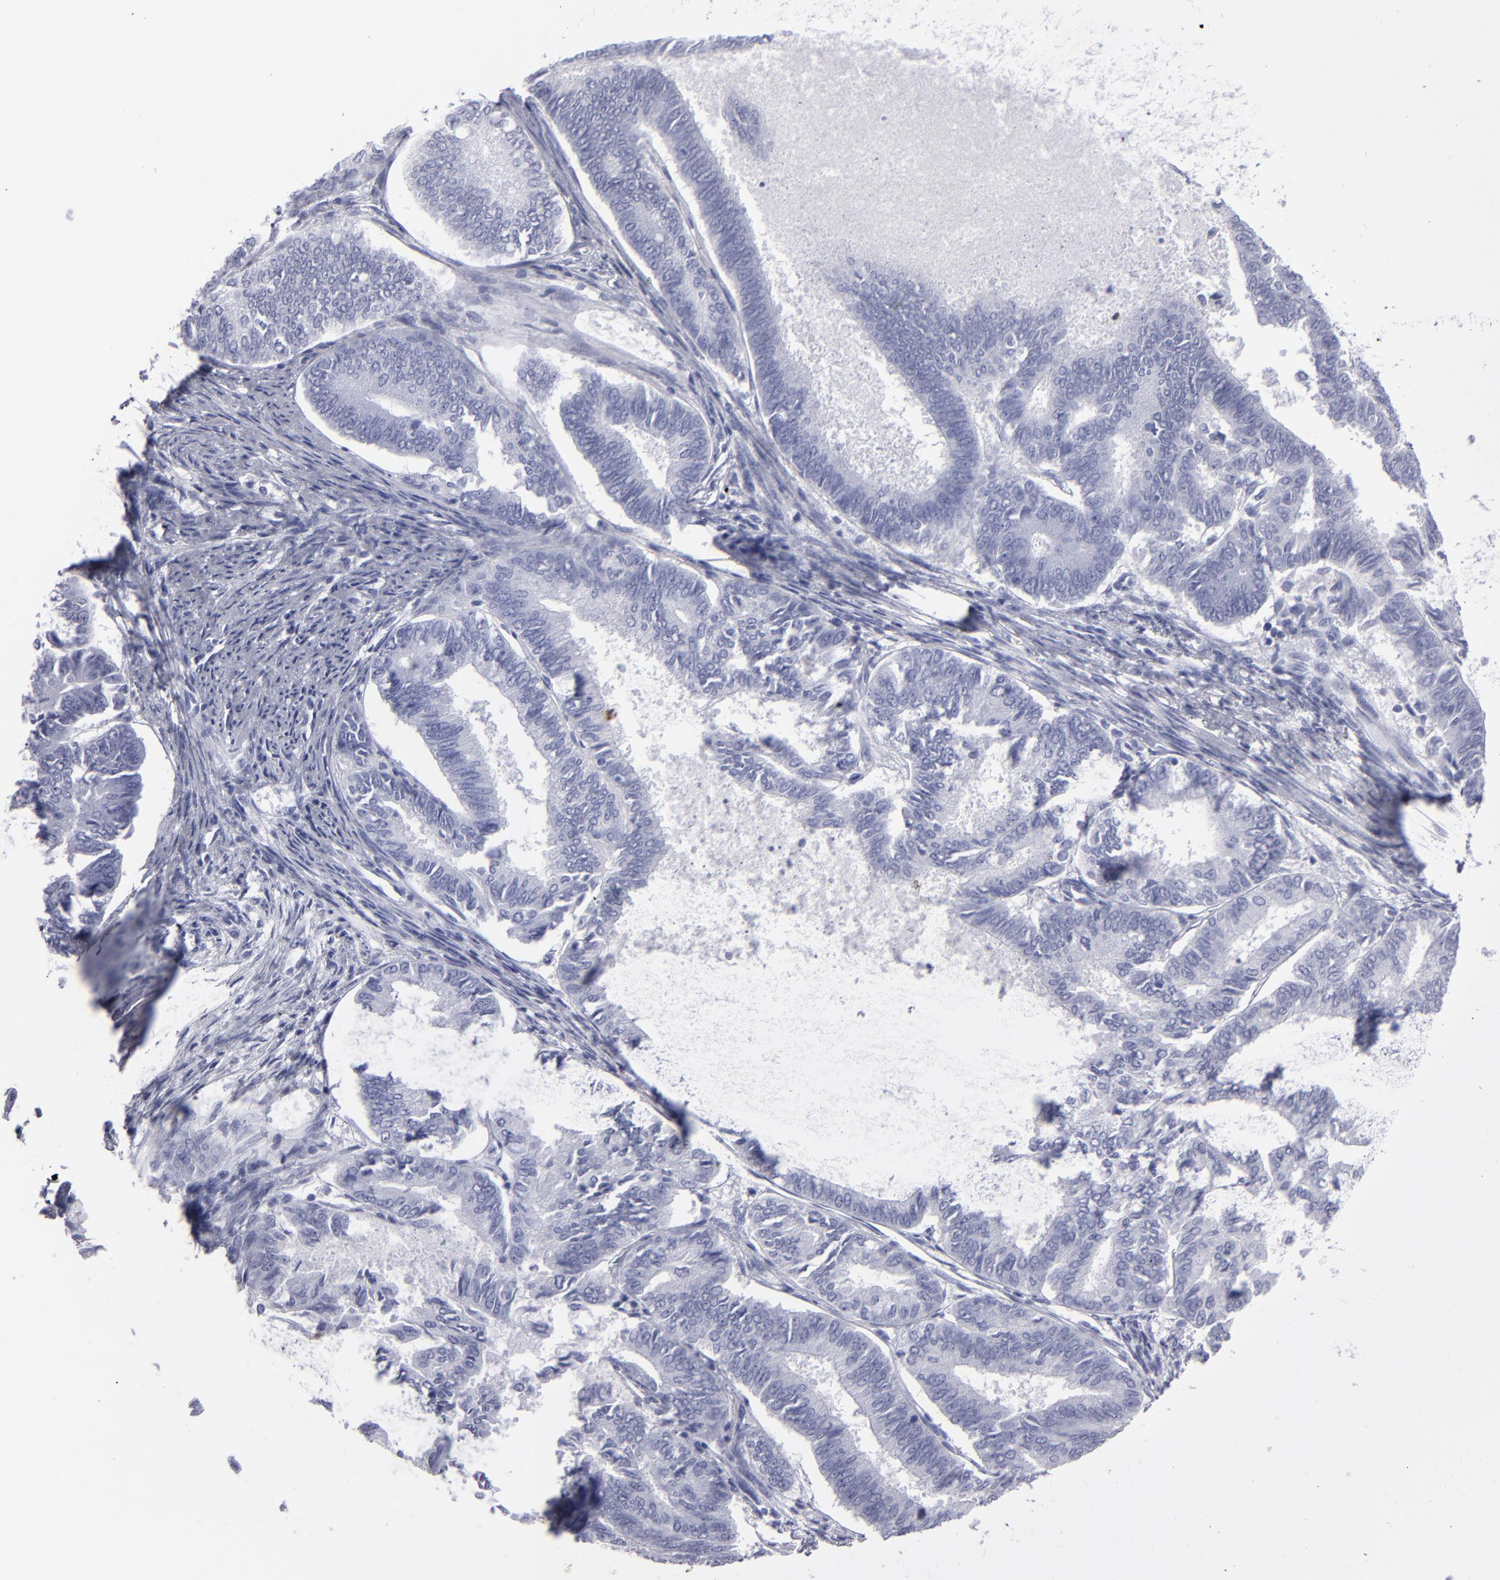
{"staining": {"intensity": "negative", "quantity": "none", "location": "none"}, "tissue": "endometrial cancer", "cell_type": "Tumor cells", "image_type": "cancer", "snomed": [{"axis": "morphology", "description": "Adenocarcinoma, NOS"}, {"axis": "topography", "description": "Endometrium"}], "caption": "Tumor cells are negative for brown protein staining in endometrial adenocarcinoma.", "gene": "ALDOB", "patient": {"sex": "female", "age": 86}}